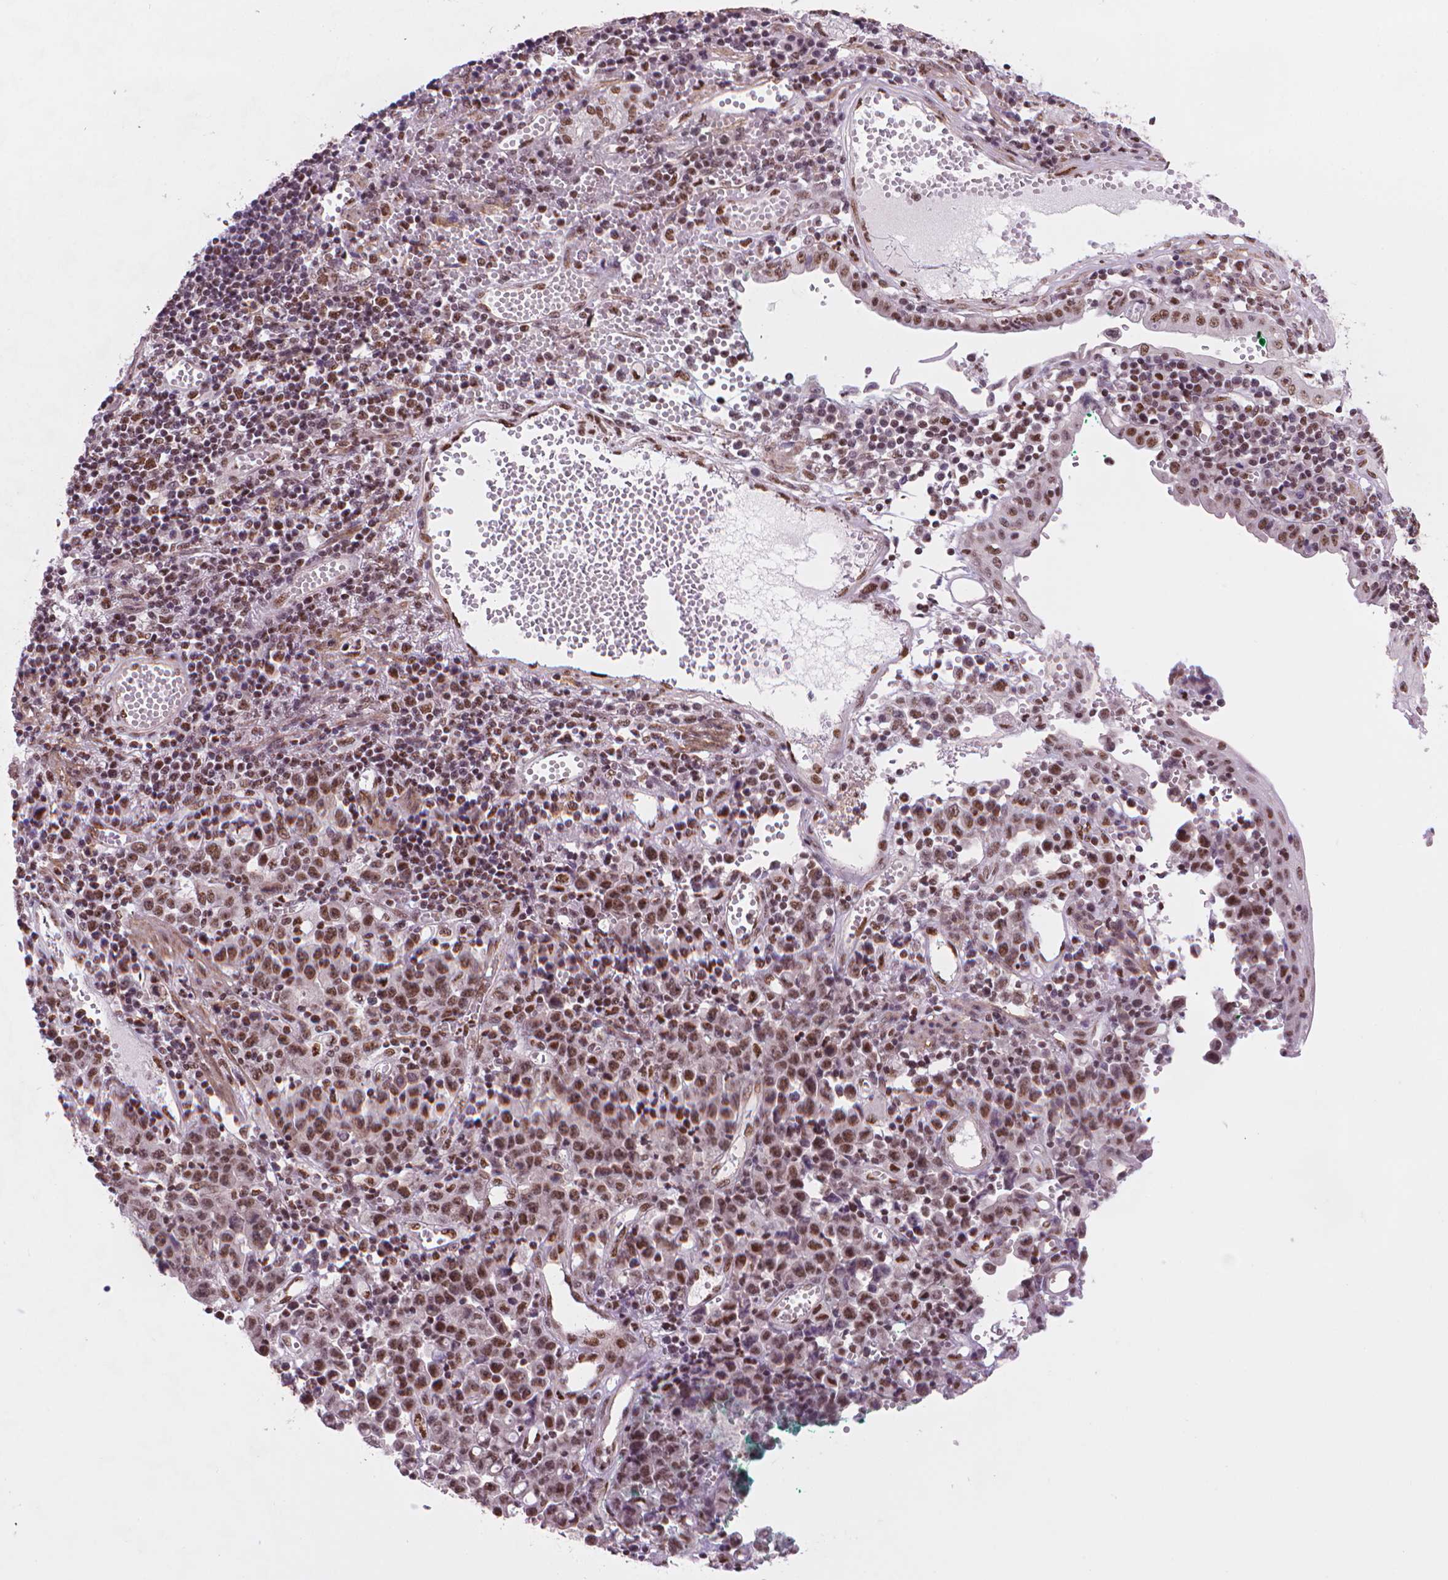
{"staining": {"intensity": "moderate", "quantity": ">75%", "location": "nuclear"}, "tissue": "stomach cancer", "cell_type": "Tumor cells", "image_type": "cancer", "snomed": [{"axis": "morphology", "description": "Adenocarcinoma, NOS"}, {"axis": "topography", "description": "Stomach, upper"}], "caption": "Adenocarcinoma (stomach) stained with a brown dye displays moderate nuclear positive staining in about >75% of tumor cells.", "gene": "UBN1", "patient": {"sex": "male", "age": 69}}